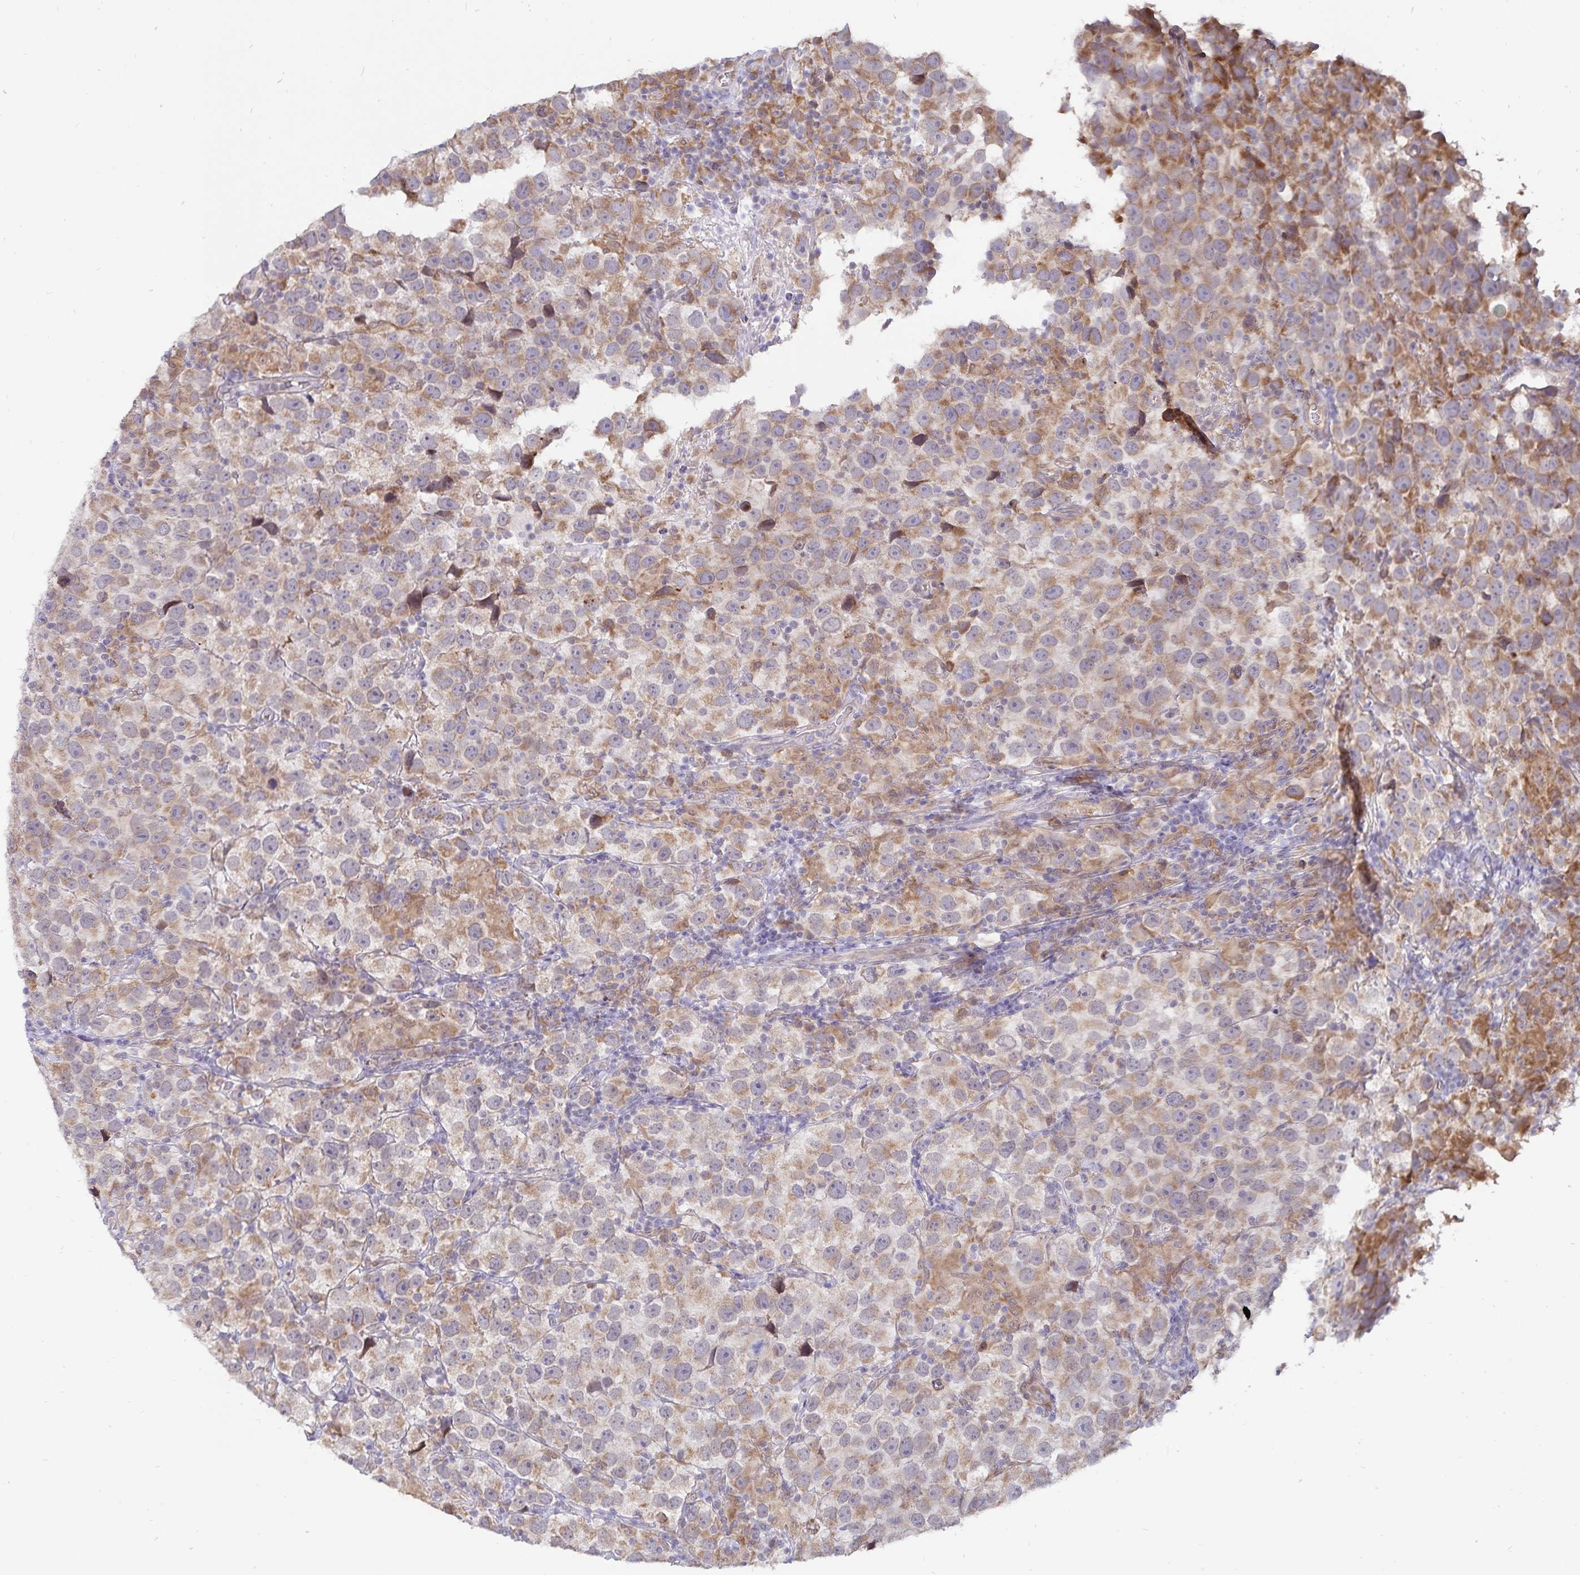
{"staining": {"intensity": "weak", "quantity": "<25%", "location": "cytoplasmic/membranous"}, "tissue": "testis cancer", "cell_type": "Tumor cells", "image_type": "cancer", "snomed": [{"axis": "morphology", "description": "Seminoma, NOS"}, {"axis": "topography", "description": "Testis"}], "caption": "Immunohistochemistry (IHC) micrograph of testis cancer stained for a protein (brown), which demonstrates no expression in tumor cells. The staining is performed using DAB brown chromogen with nuclei counter-stained in using hematoxylin.", "gene": "ATP2A2", "patient": {"sex": "male", "age": 26}}